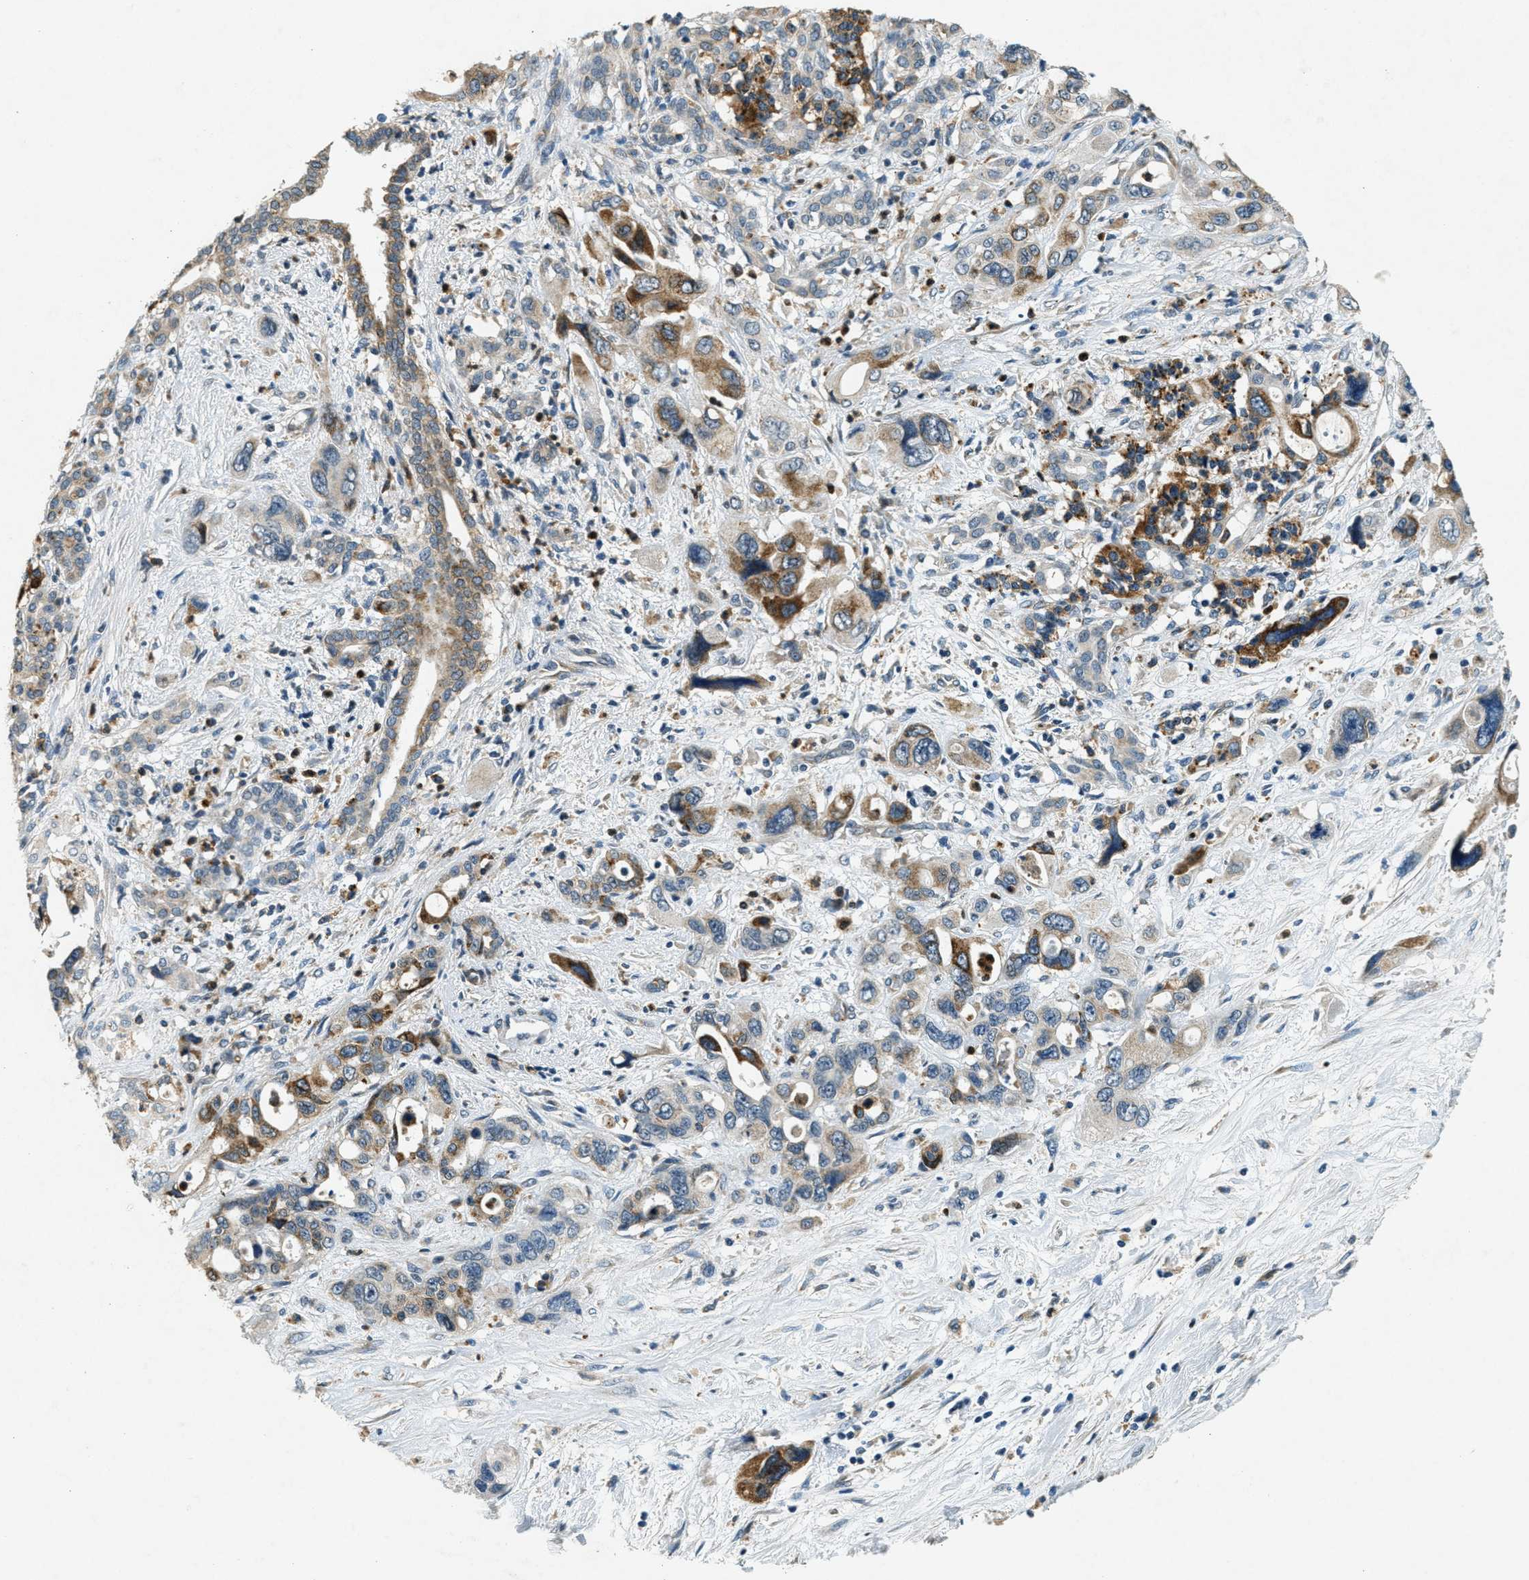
{"staining": {"intensity": "moderate", "quantity": "25%-75%", "location": "cytoplasmic/membranous"}, "tissue": "pancreatic cancer", "cell_type": "Tumor cells", "image_type": "cancer", "snomed": [{"axis": "morphology", "description": "Normal tissue, NOS"}, {"axis": "topography", "description": "Pancreas"}], "caption": "Protein analysis of pancreatic cancer tissue displays moderate cytoplasmic/membranous expression in about 25%-75% of tumor cells.", "gene": "RAB3D", "patient": {"sex": "male", "age": 42}}